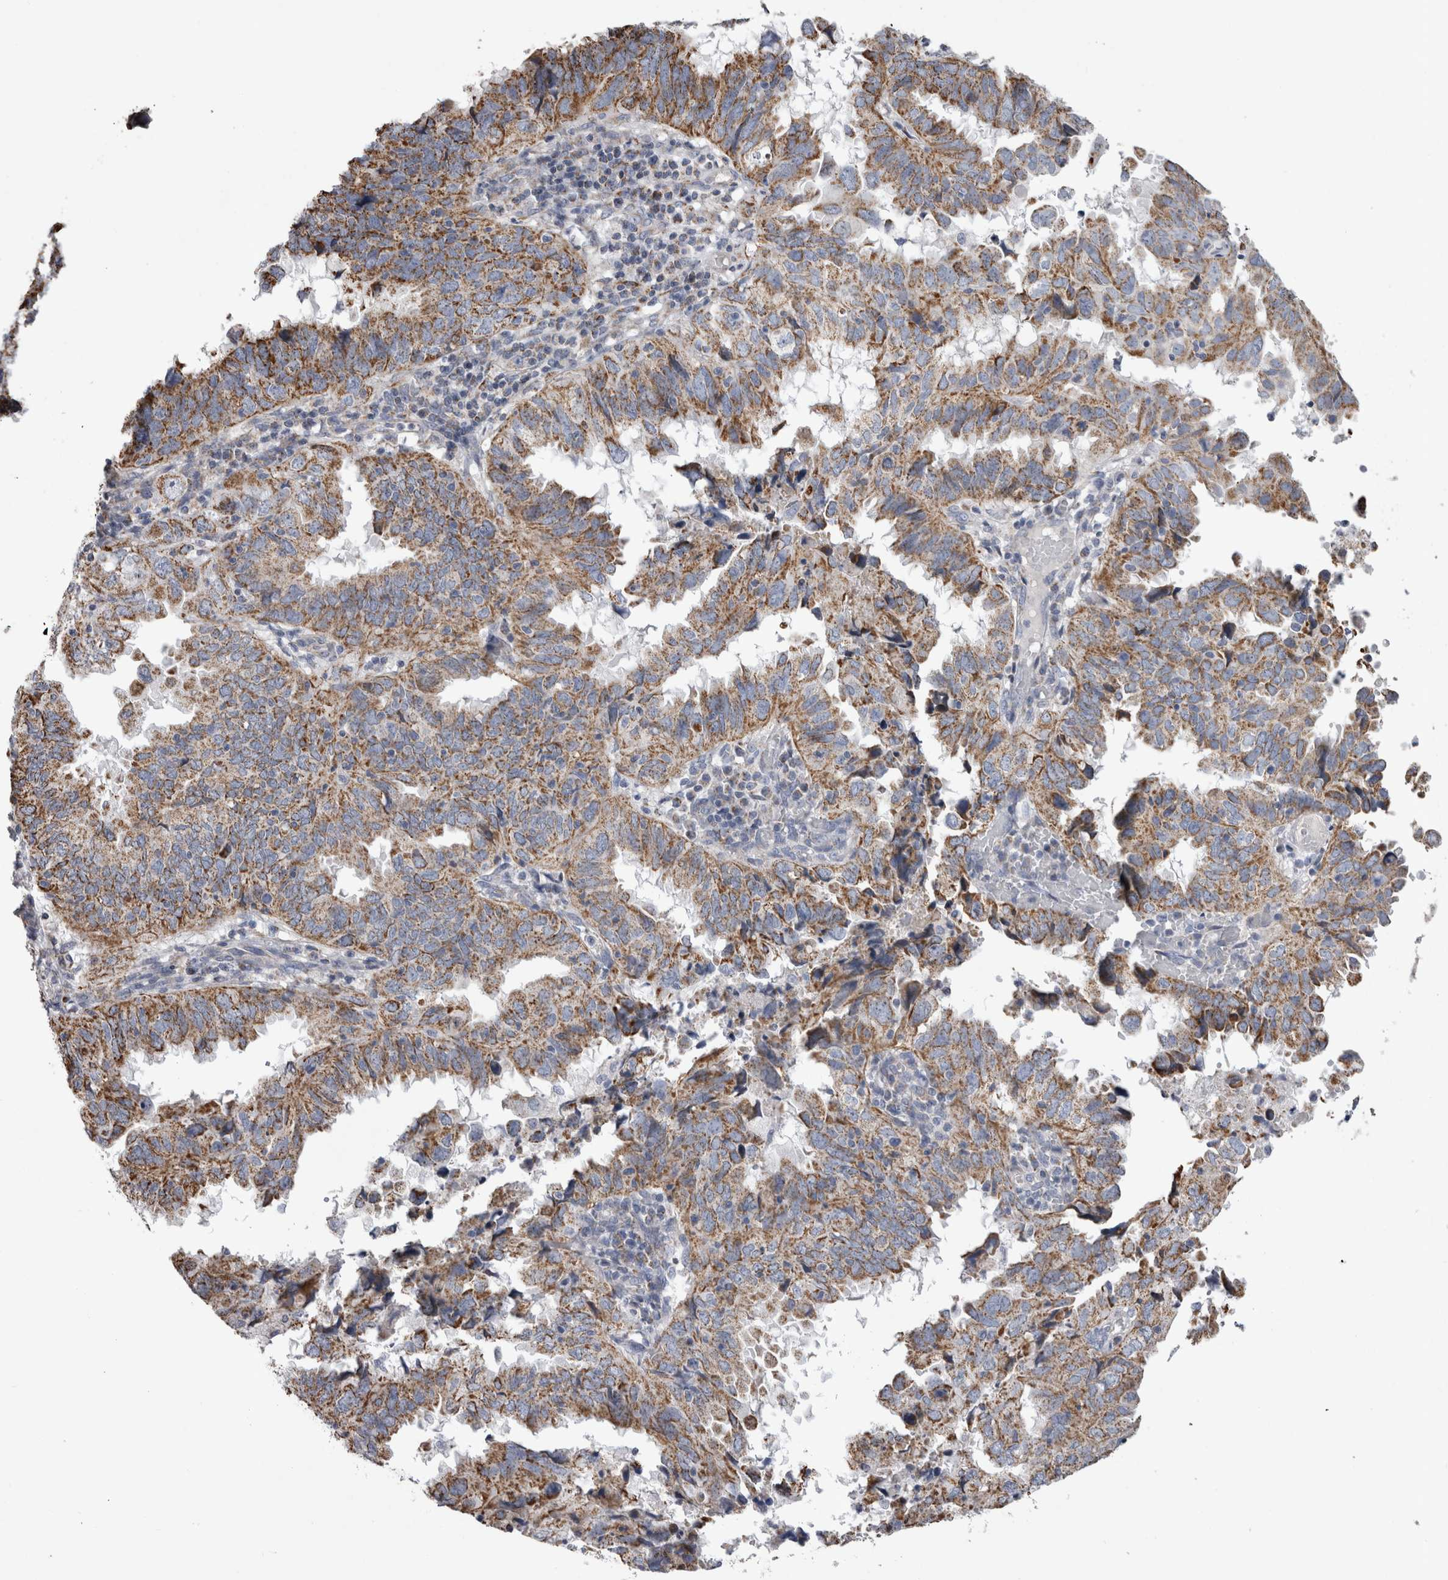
{"staining": {"intensity": "moderate", "quantity": "25%-75%", "location": "cytoplasmic/membranous"}, "tissue": "endometrial cancer", "cell_type": "Tumor cells", "image_type": "cancer", "snomed": [{"axis": "morphology", "description": "Adenocarcinoma, NOS"}, {"axis": "topography", "description": "Uterus"}], "caption": "Brown immunohistochemical staining in human endometrial cancer (adenocarcinoma) exhibits moderate cytoplasmic/membranous staining in approximately 25%-75% of tumor cells.", "gene": "HDHD3", "patient": {"sex": "female", "age": 77}}